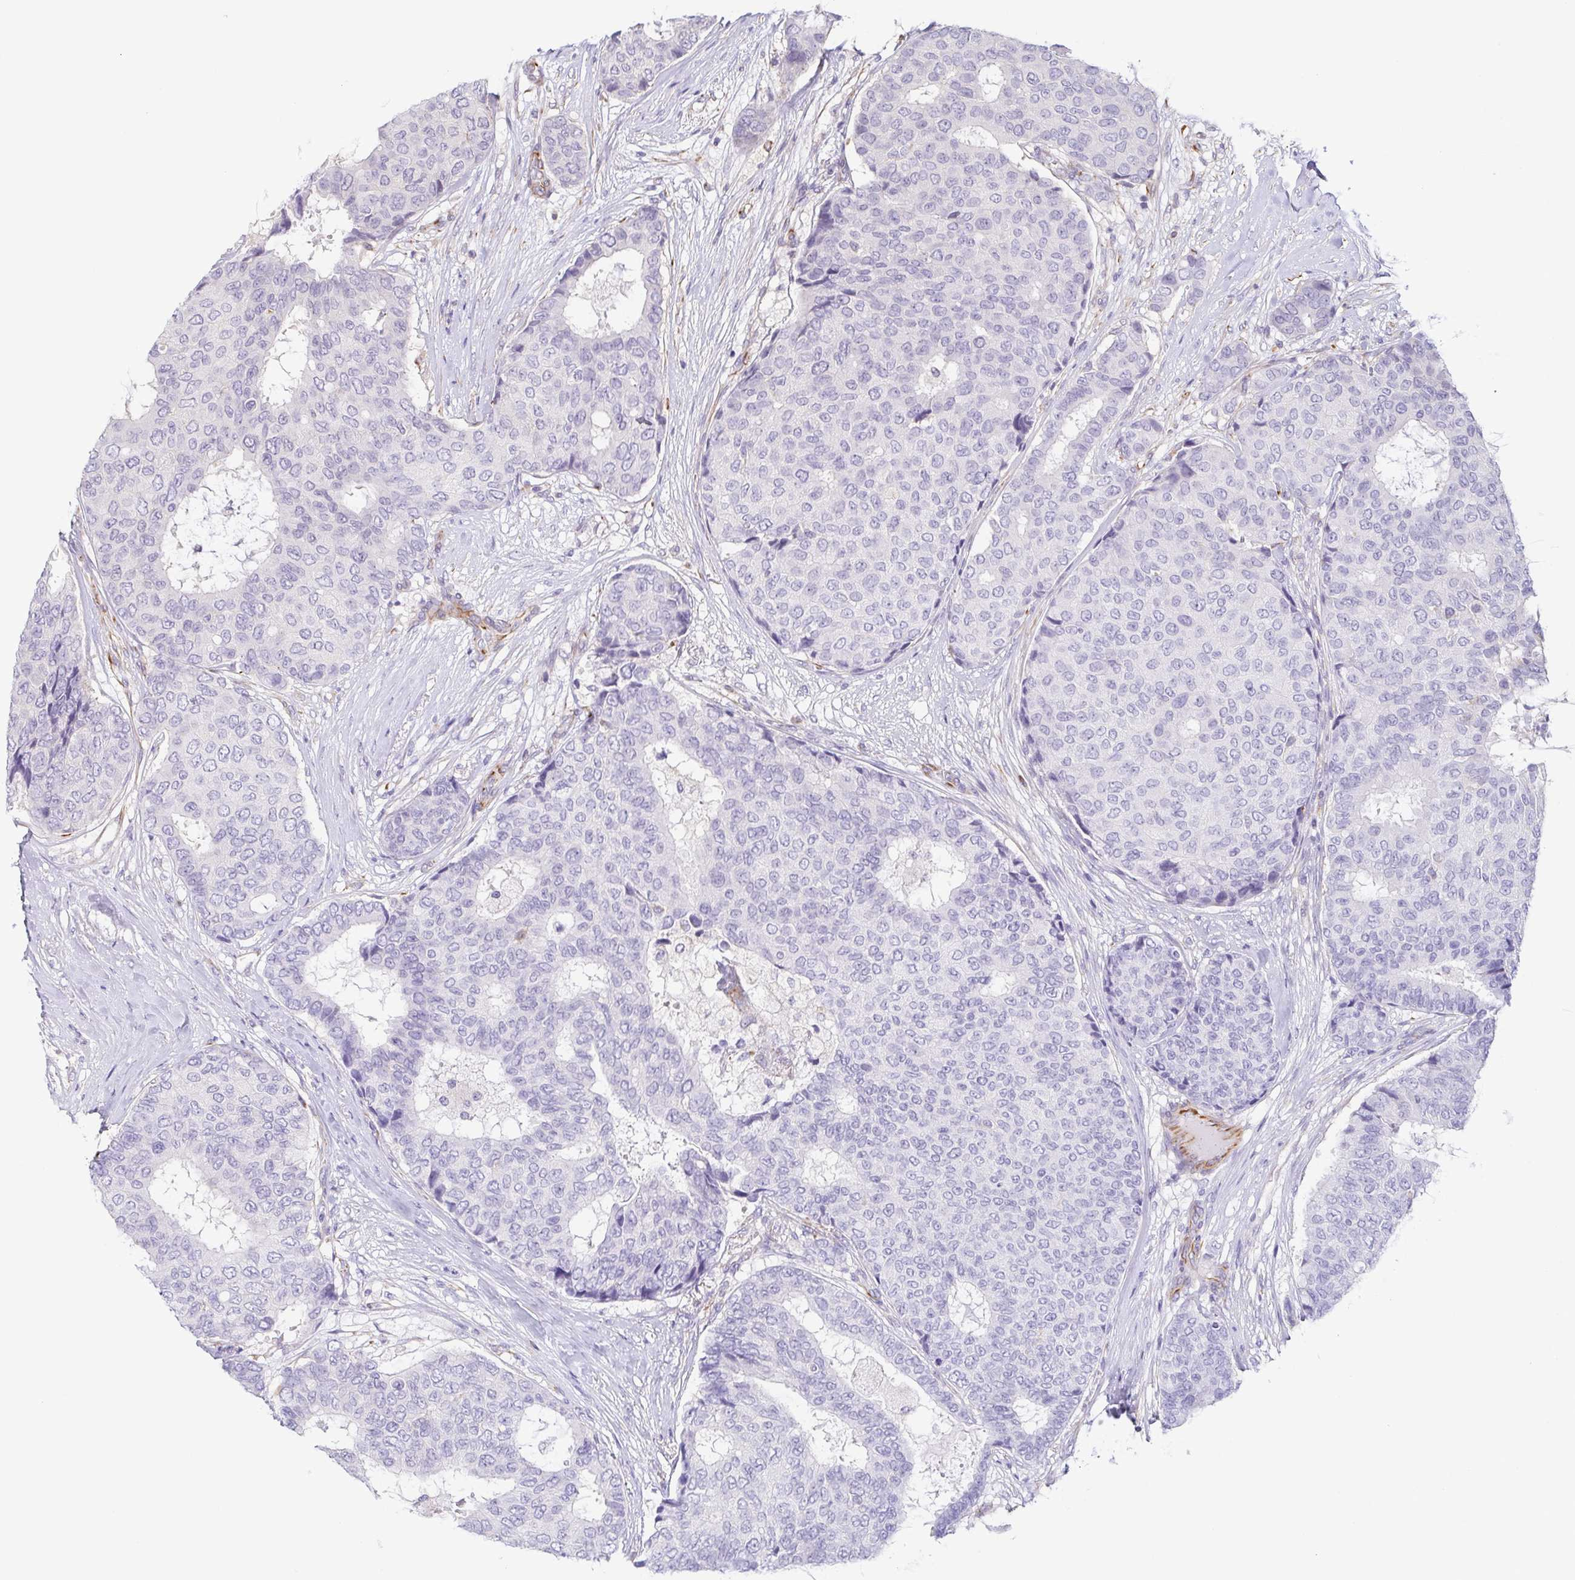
{"staining": {"intensity": "negative", "quantity": "none", "location": "none"}, "tissue": "breast cancer", "cell_type": "Tumor cells", "image_type": "cancer", "snomed": [{"axis": "morphology", "description": "Duct carcinoma"}, {"axis": "topography", "description": "Breast"}], "caption": "This is a histopathology image of IHC staining of invasive ductal carcinoma (breast), which shows no staining in tumor cells.", "gene": "COL17A1", "patient": {"sex": "female", "age": 75}}